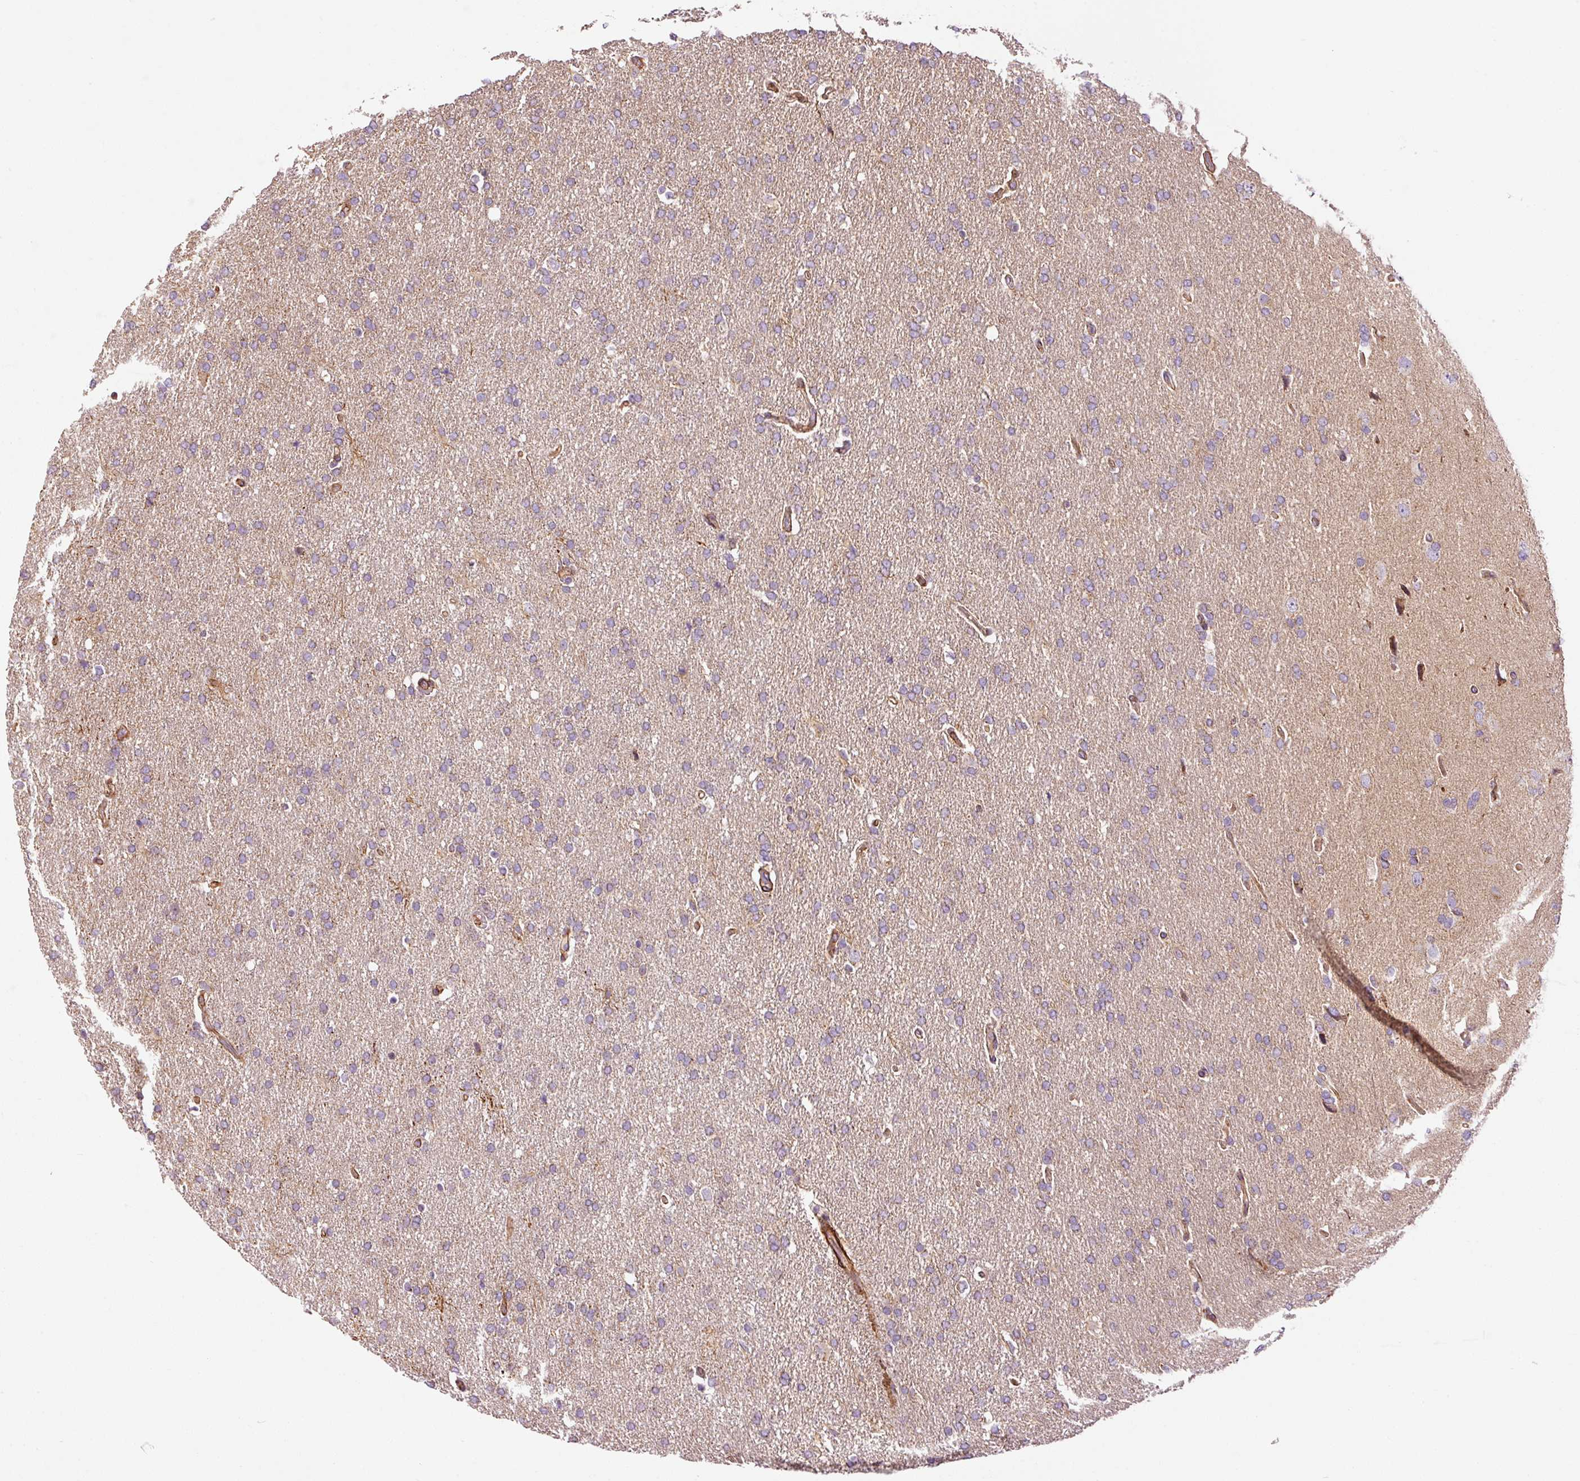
{"staining": {"intensity": "negative", "quantity": "none", "location": "none"}, "tissue": "glioma", "cell_type": "Tumor cells", "image_type": "cancer", "snomed": [{"axis": "morphology", "description": "Glioma, malignant, High grade"}, {"axis": "topography", "description": "Brain"}], "caption": "IHC of human high-grade glioma (malignant) exhibits no positivity in tumor cells.", "gene": "PPP1R14B", "patient": {"sex": "male", "age": 72}}